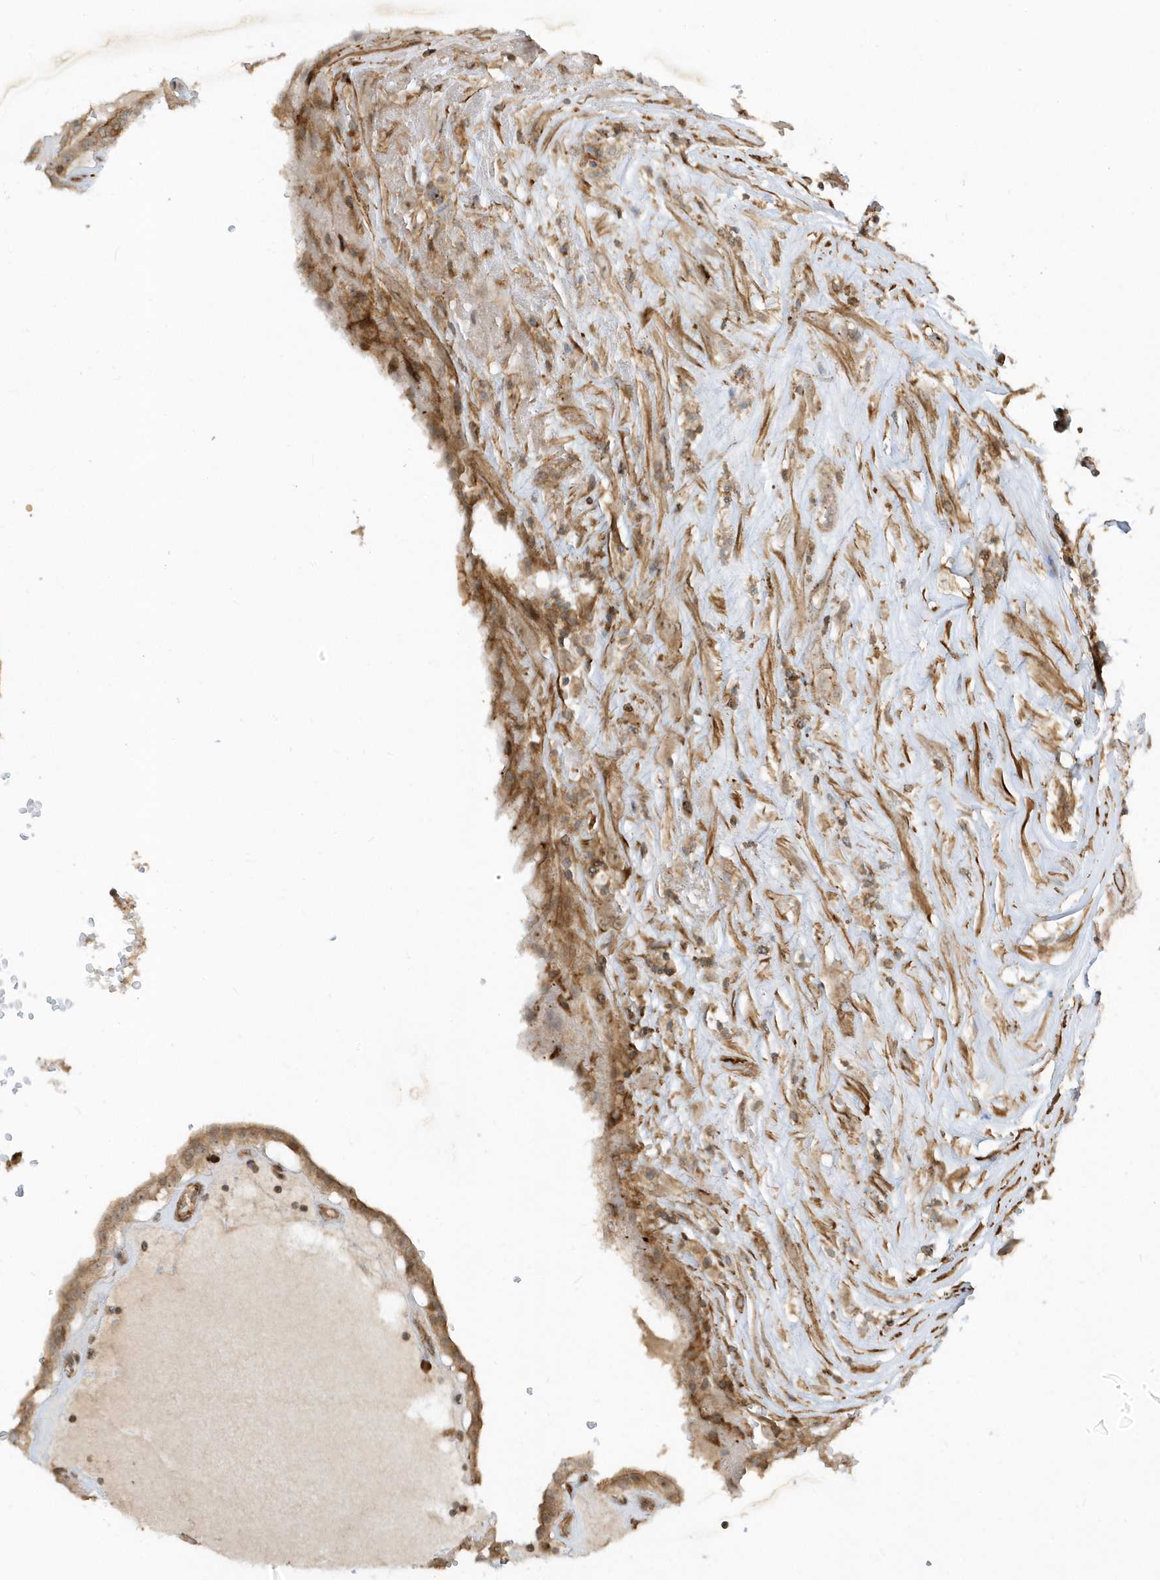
{"staining": {"intensity": "moderate", "quantity": ">75%", "location": "cytoplasmic/membranous"}, "tissue": "thyroid cancer", "cell_type": "Tumor cells", "image_type": "cancer", "snomed": [{"axis": "morphology", "description": "Papillary adenocarcinoma, NOS"}, {"axis": "topography", "description": "Thyroid gland"}], "caption": "There is medium levels of moderate cytoplasmic/membranous staining in tumor cells of papillary adenocarcinoma (thyroid), as demonstrated by immunohistochemical staining (brown color).", "gene": "ZBTB8A", "patient": {"sex": "male", "age": 77}}